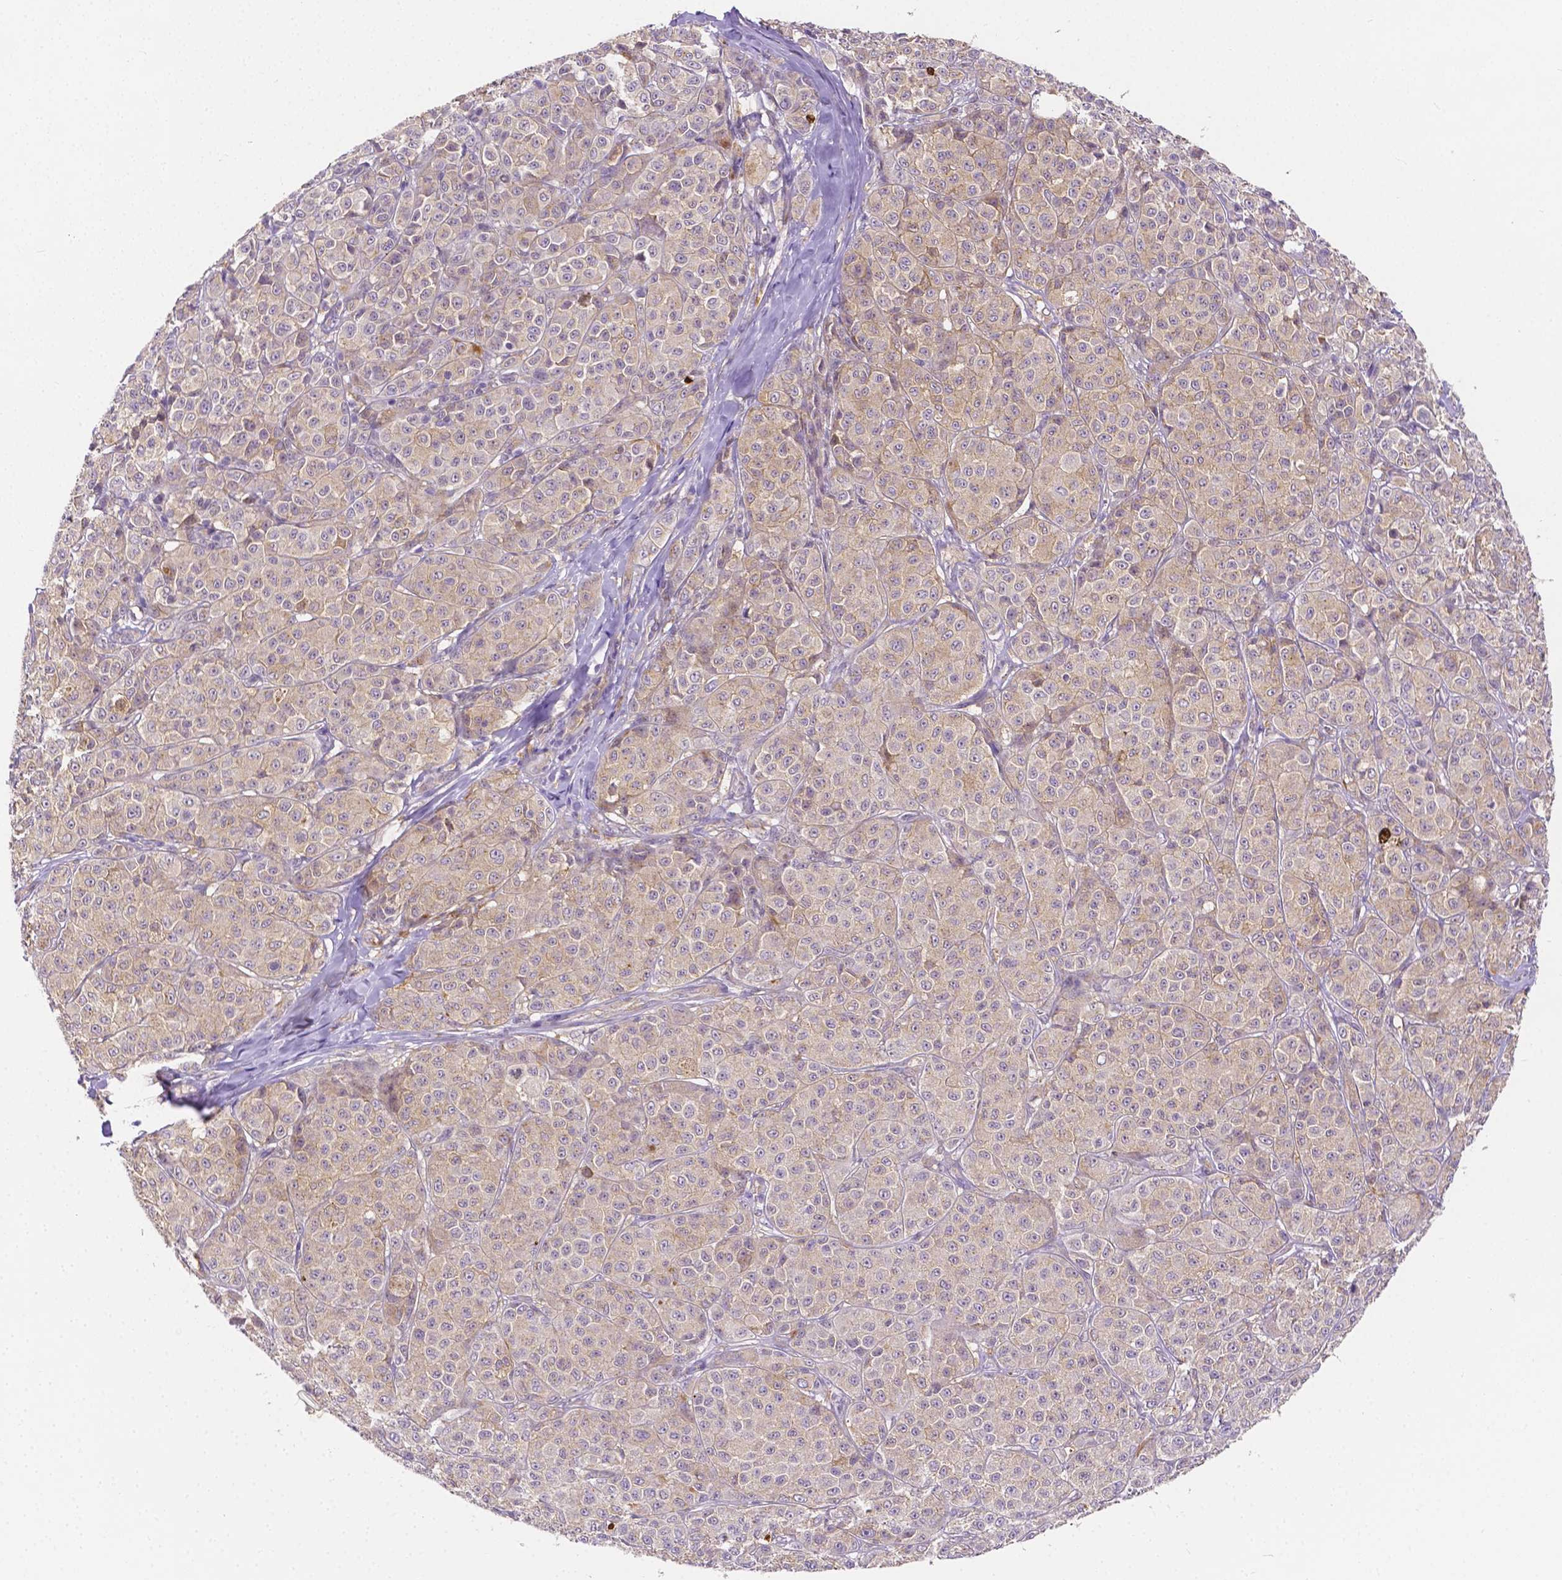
{"staining": {"intensity": "weak", "quantity": "<25%", "location": "cytoplasmic/membranous"}, "tissue": "melanoma", "cell_type": "Tumor cells", "image_type": "cancer", "snomed": [{"axis": "morphology", "description": "Malignant melanoma, NOS"}, {"axis": "topography", "description": "Skin"}], "caption": "A micrograph of human melanoma is negative for staining in tumor cells.", "gene": "ZNRD2", "patient": {"sex": "male", "age": 89}}